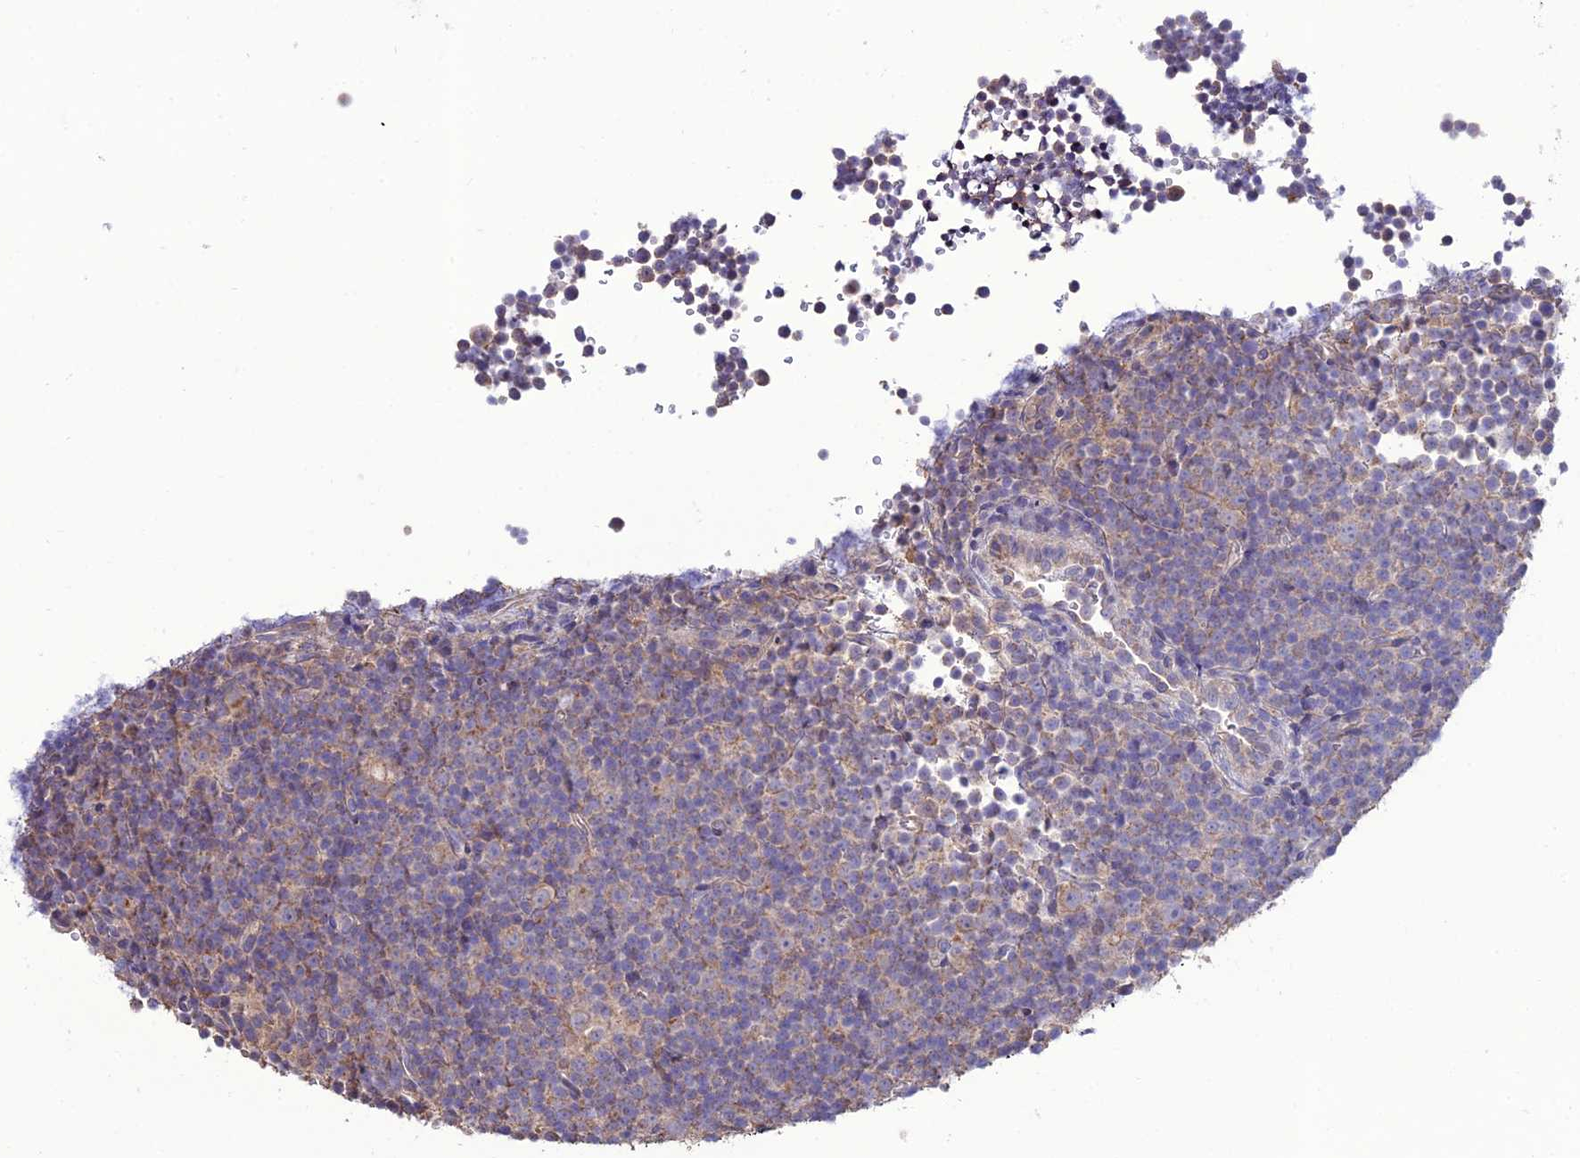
{"staining": {"intensity": "moderate", "quantity": "<25%", "location": "cytoplasmic/membranous"}, "tissue": "lymphoma", "cell_type": "Tumor cells", "image_type": "cancer", "snomed": [{"axis": "morphology", "description": "Malignant lymphoma, non-Hodgkin's type, Low grade"}, {"axis": "topography", "description": "Lymph node"}], "caption": "Human low-grade malignant lymphoma, non-Hodgkin's type stained with a brown dye reveals moderate cytoplasmic/membranous positive expression in approximately <25% of tumor cells.", "gene": "HOGA1", "patient": {"sex": "female", "age": 67}}